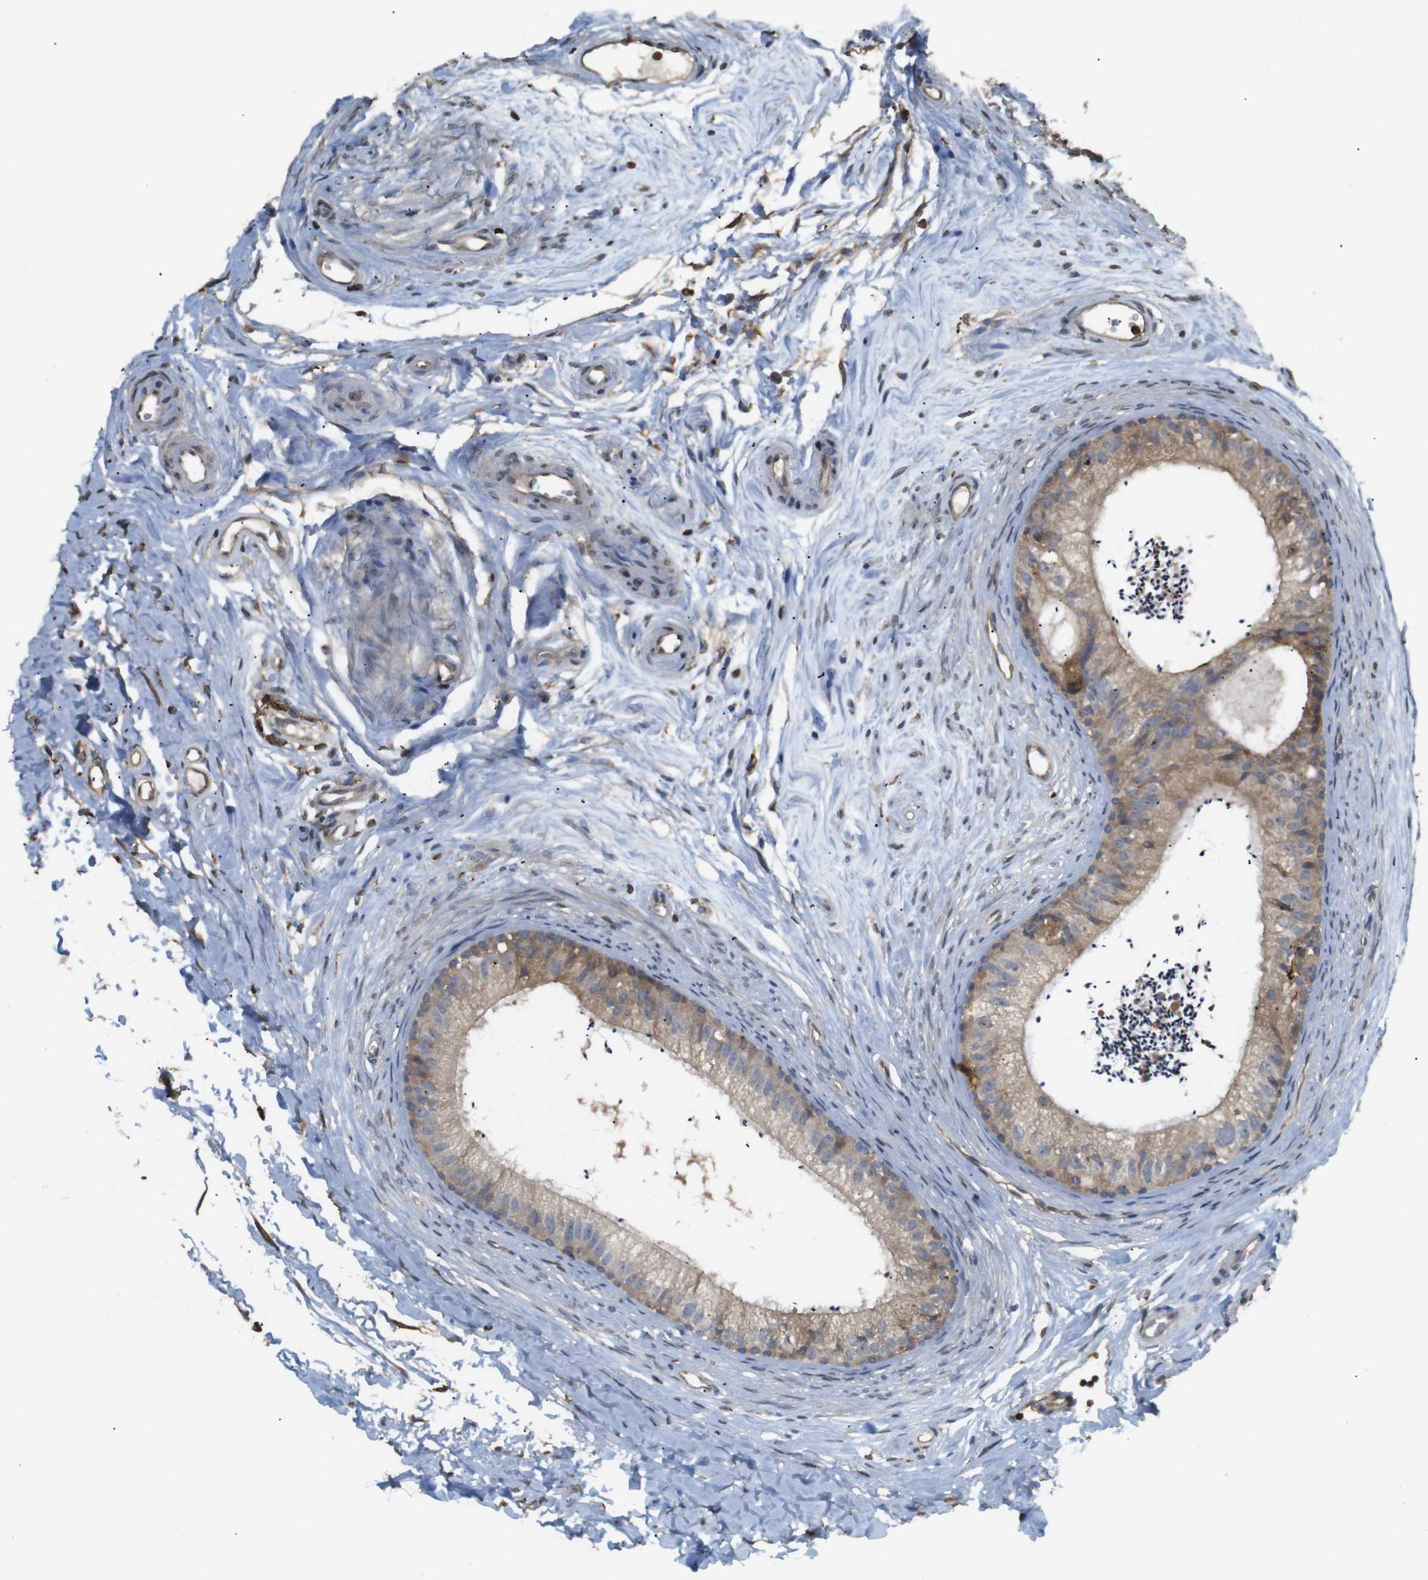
{"staining": {"intensity": "moderate", "quantity": ">75%", "location": "cytoplasmic/membranous"}, "tissue": "epididymis", "cell_type": "Glandular cells", "image_type": "normal", "snomed": [{"axis": "morphology", "description": "Normal tissue, NOS"}, {"axis": "topography", "description": "Epididymis"}], "caption": "A histopathology image of human epididymis stained for a protein displays moderate cytoplasmic/membranous brown staining in glandular cells.", "gene": "KSR1", "patient": {"sex": "male", "age": 56}}